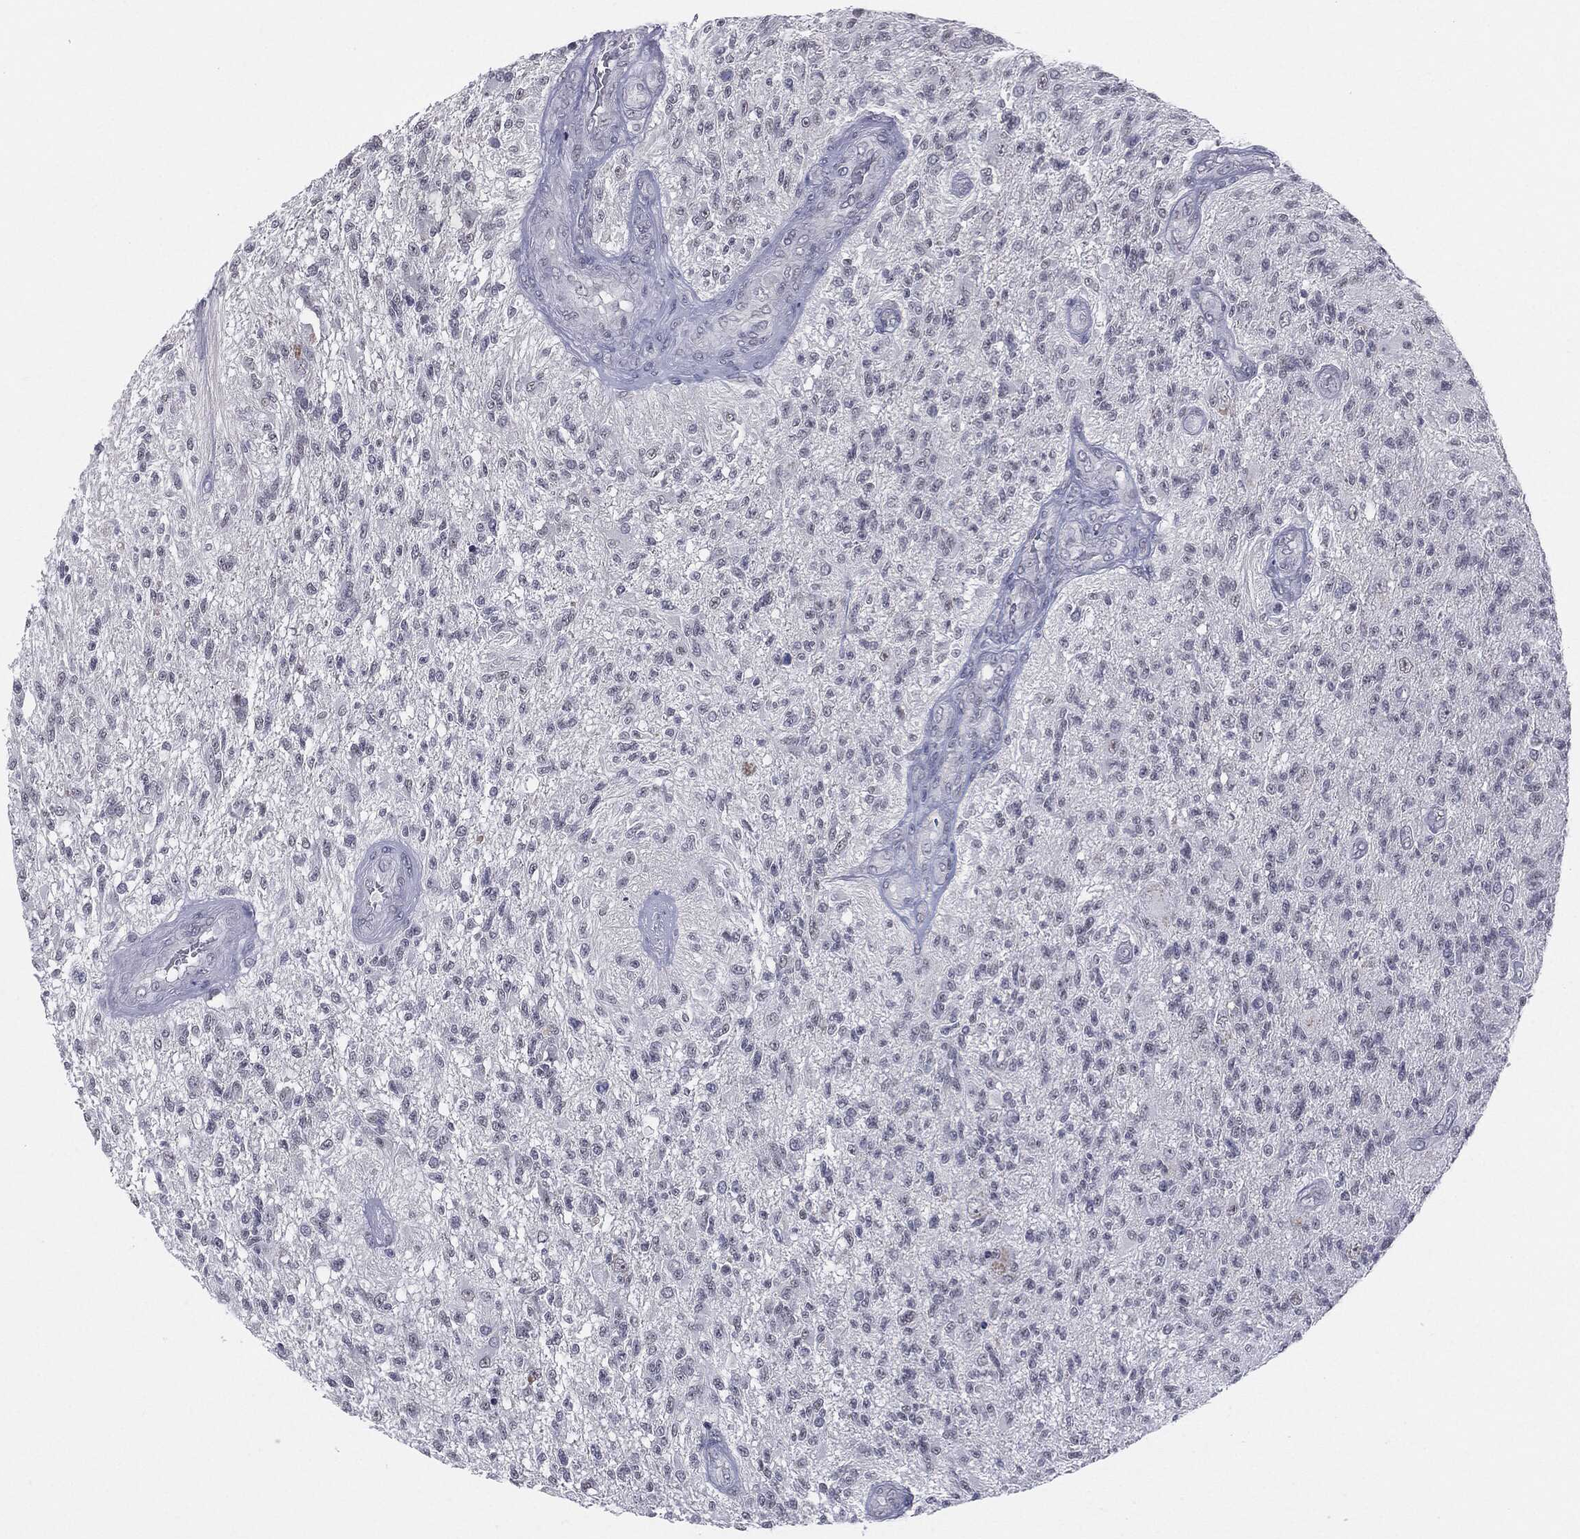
{"staining": {"intensity": "negative", "quantity": "none", "location": "none"}, "tissue": "glioma", "cell_type": "Tumor cells", "image_type": "cancer", "snomed": [{"axis": "morphology", "description": "Glioma, malignant, High grade"}, {"axis": "topography", "description": "Brain"}], "caption": "Immunohistochemical staining of glioma exhibits no significant expression in tumor cells. (DAB immunohistochemistry (IHC) with hematoxylin counter stain).", "gene": "SLC5A5", "patient": {"sex": "male", "age": 56}}